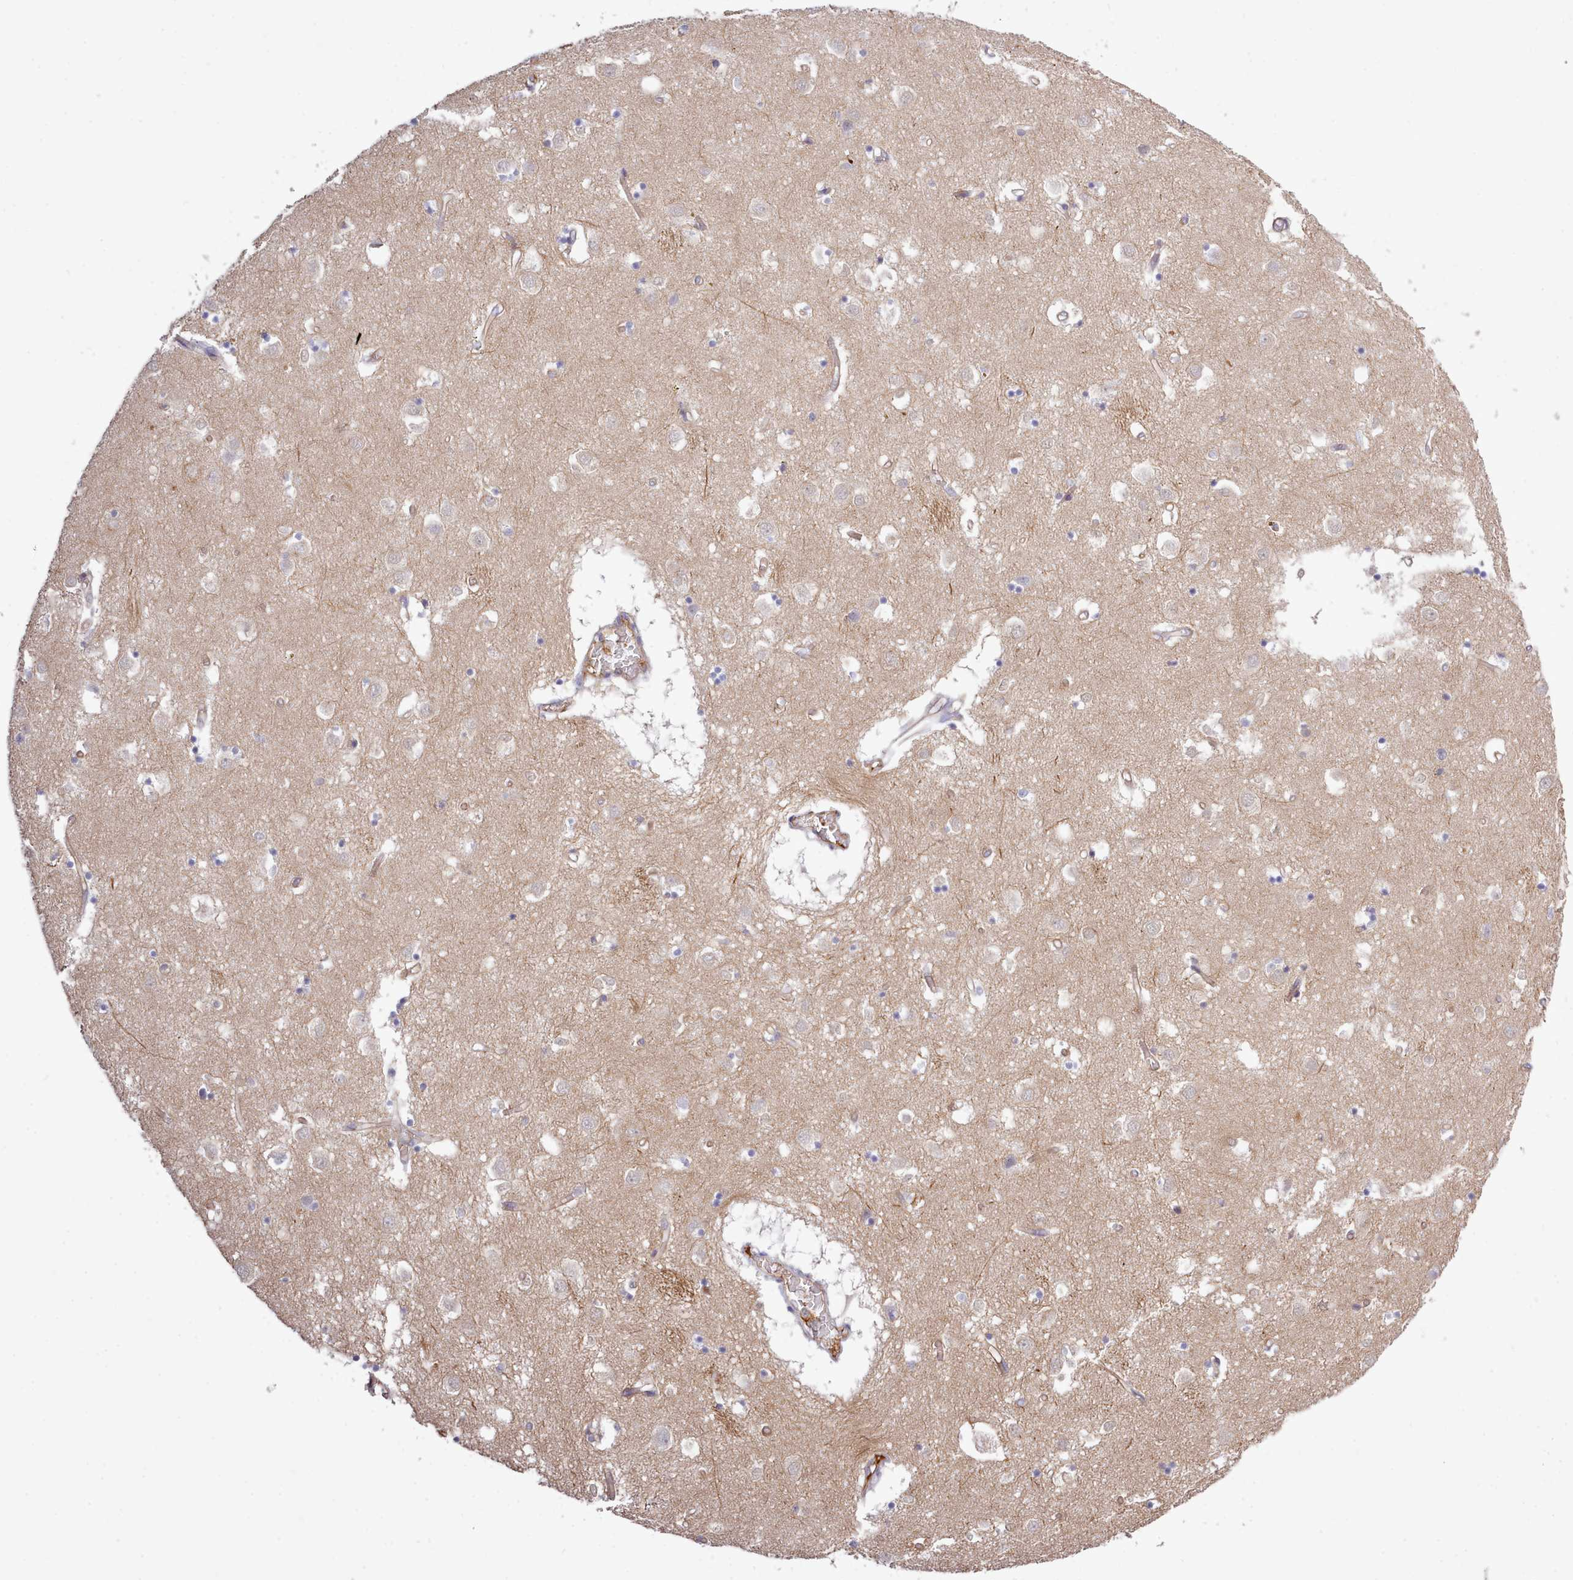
{"staining": {"intensity": "weak", "quantity": "<25%", "location": "cytoplasmic/membranous"}, "tissue": "caudate", "cell_type": "Glial cells", "image_type": "normal", "snomed": [{"axis": "morphology", "description": "Normal tissue, NOS"}, {"axis": "topography", "description": "Lateral ventricle wall"}], "caption": "Immunohistochemistry image of normal caudate: caudate stained with DAB (3,3'-diaminobenzidine) reveals no significant protein expression in glial cells.", "gene": "ZC3H13", "patient": {"sex": "male", "age": 70}}